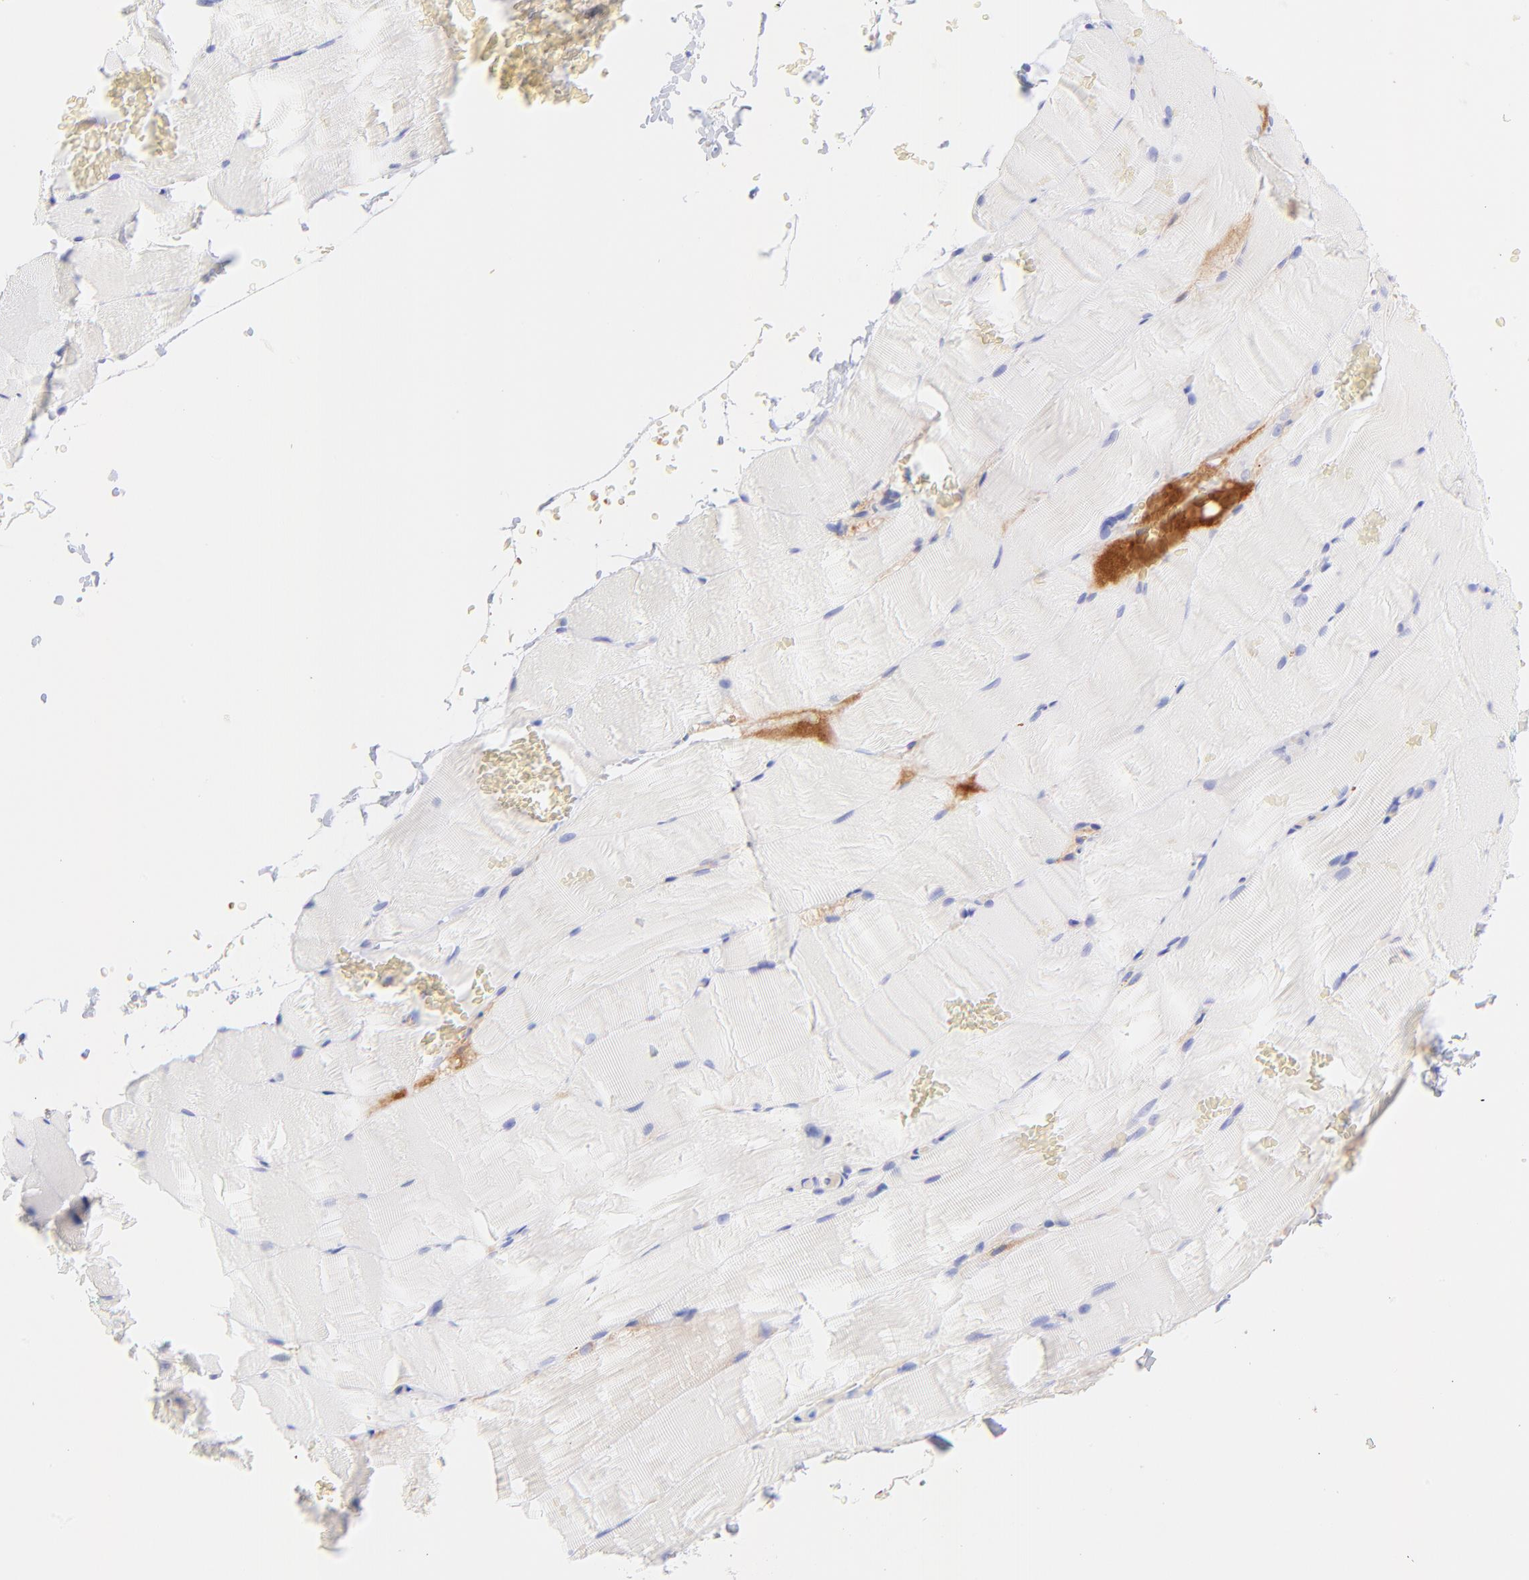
{"staining": {"intensity": "negative", "quantity": "none", "location": "none"}, "tissue": "skeletal muscle", "cell_type": "Myocytes", "image_type": "normal", "snomed": [{"axis": "morphology", "description": "Normal tissue, NOS"}, {"axis": "topography", "description": "Skeletal muscle"}], "caption": "Immunohistochemistry of benign human skeletal muscle displays no expression in myocytes. The staining is performed using DAB (3,3'-diaminobenzidine) brown chromogen with nuclei counter-stained in using hematoxylin.", "gene": "FRMPD3", "patient": {"sex": "female", "age": 37}}